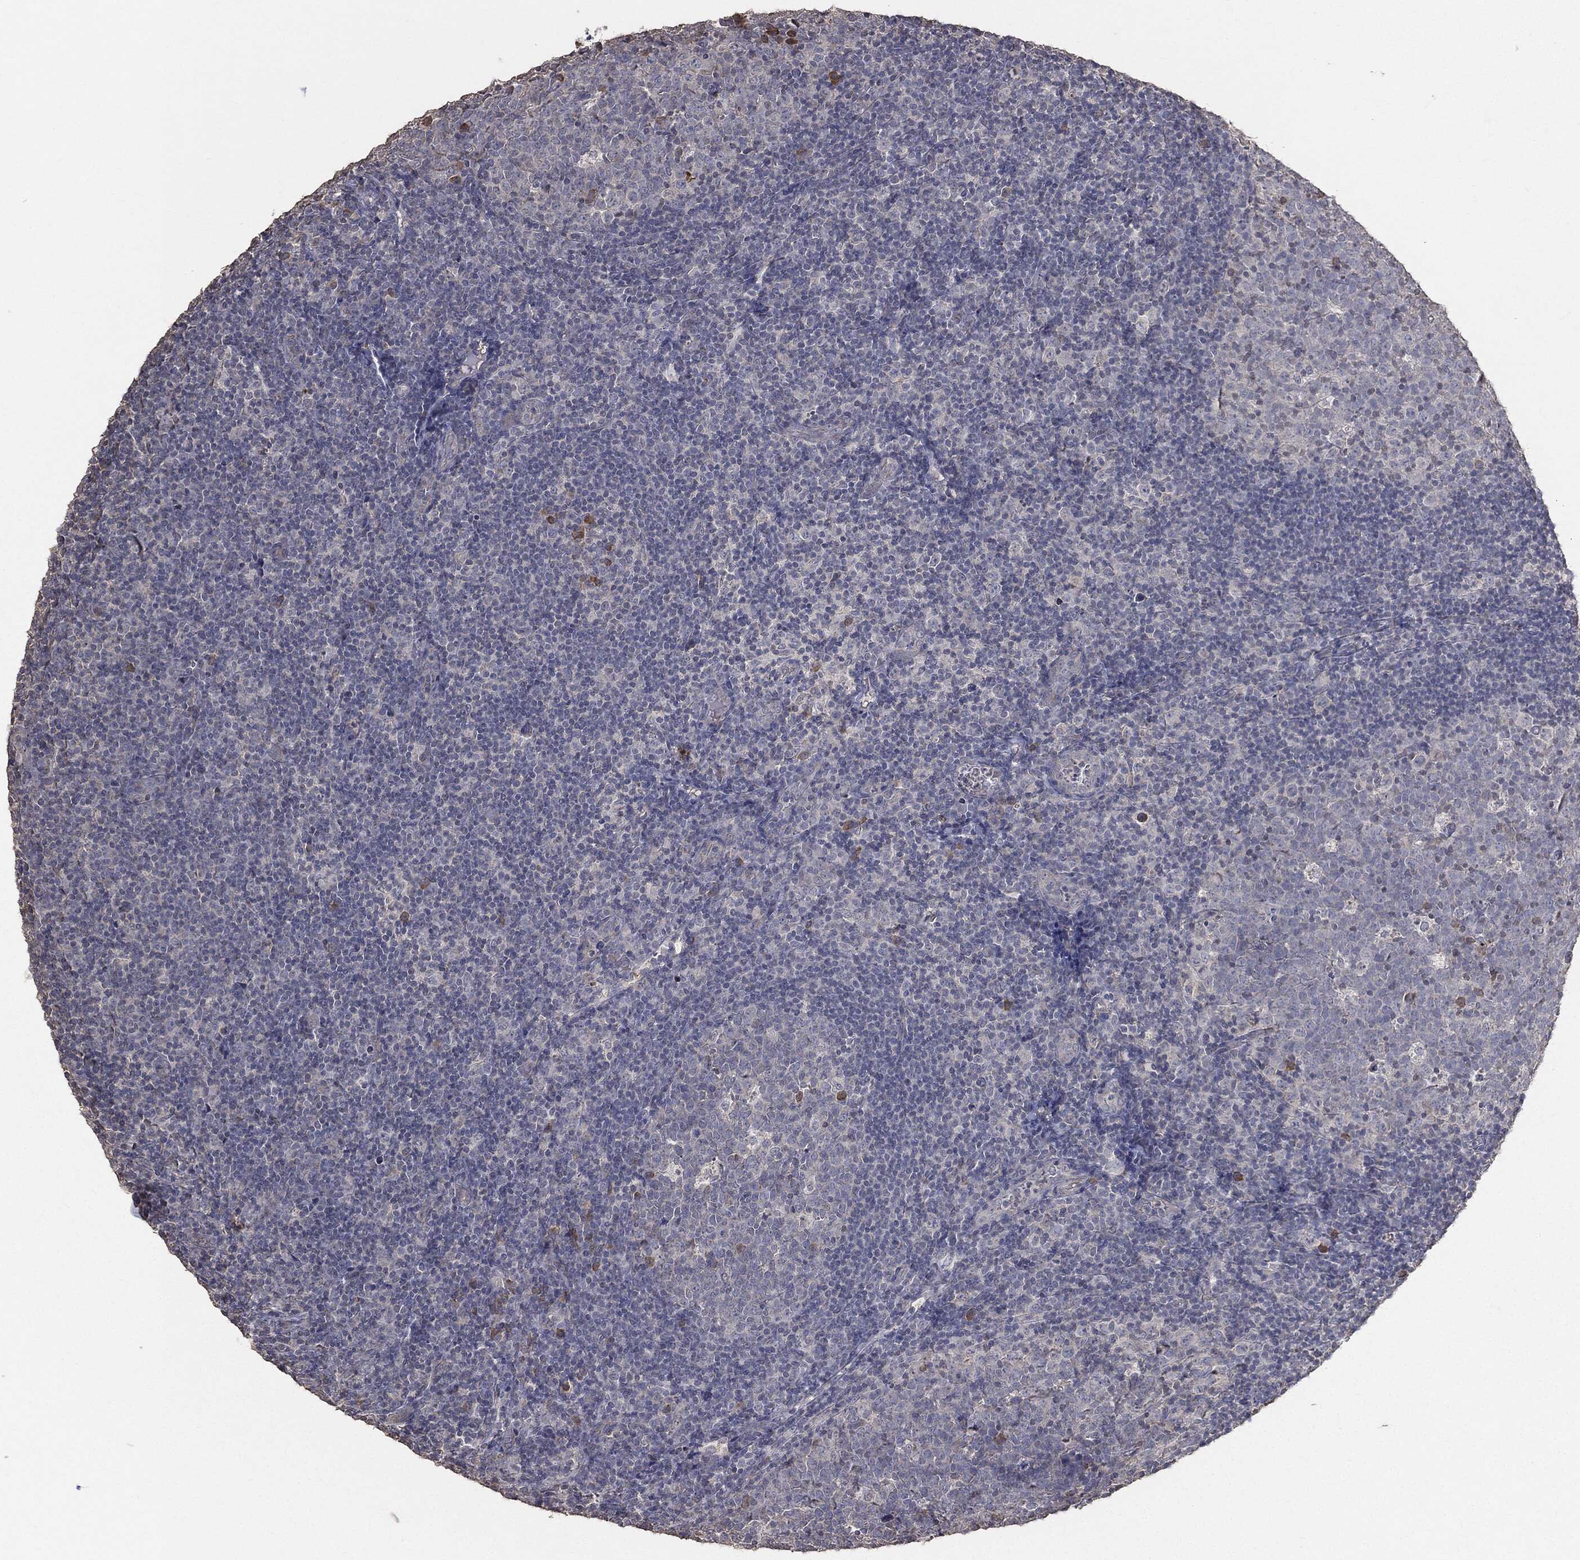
{"staining": {"intensity": "moderate", "quantity": "<25%", "location": "cytoplasmic/membranous"}, "tissue": "tonsil", "cell_type": "Germinal center cells", "image_type": "normal", "snomed": [{"axis": "morphology", "description": "Normal tissue, NOS"}, {"axis": "topography", "description": "Tonsil"}], "caption": "Immunohistochemical staining of unremarkable tonsil demonstrates moderate cytoplasmic/membranous protein positivity in about <25% of germinal center cells. (DAB (3,3'-diaminobenzidine) IHC, brown staining for protein, blue staining for nuclei).", "gene": "SNAP25", "patient": {"sex": "female", "age": 5}}